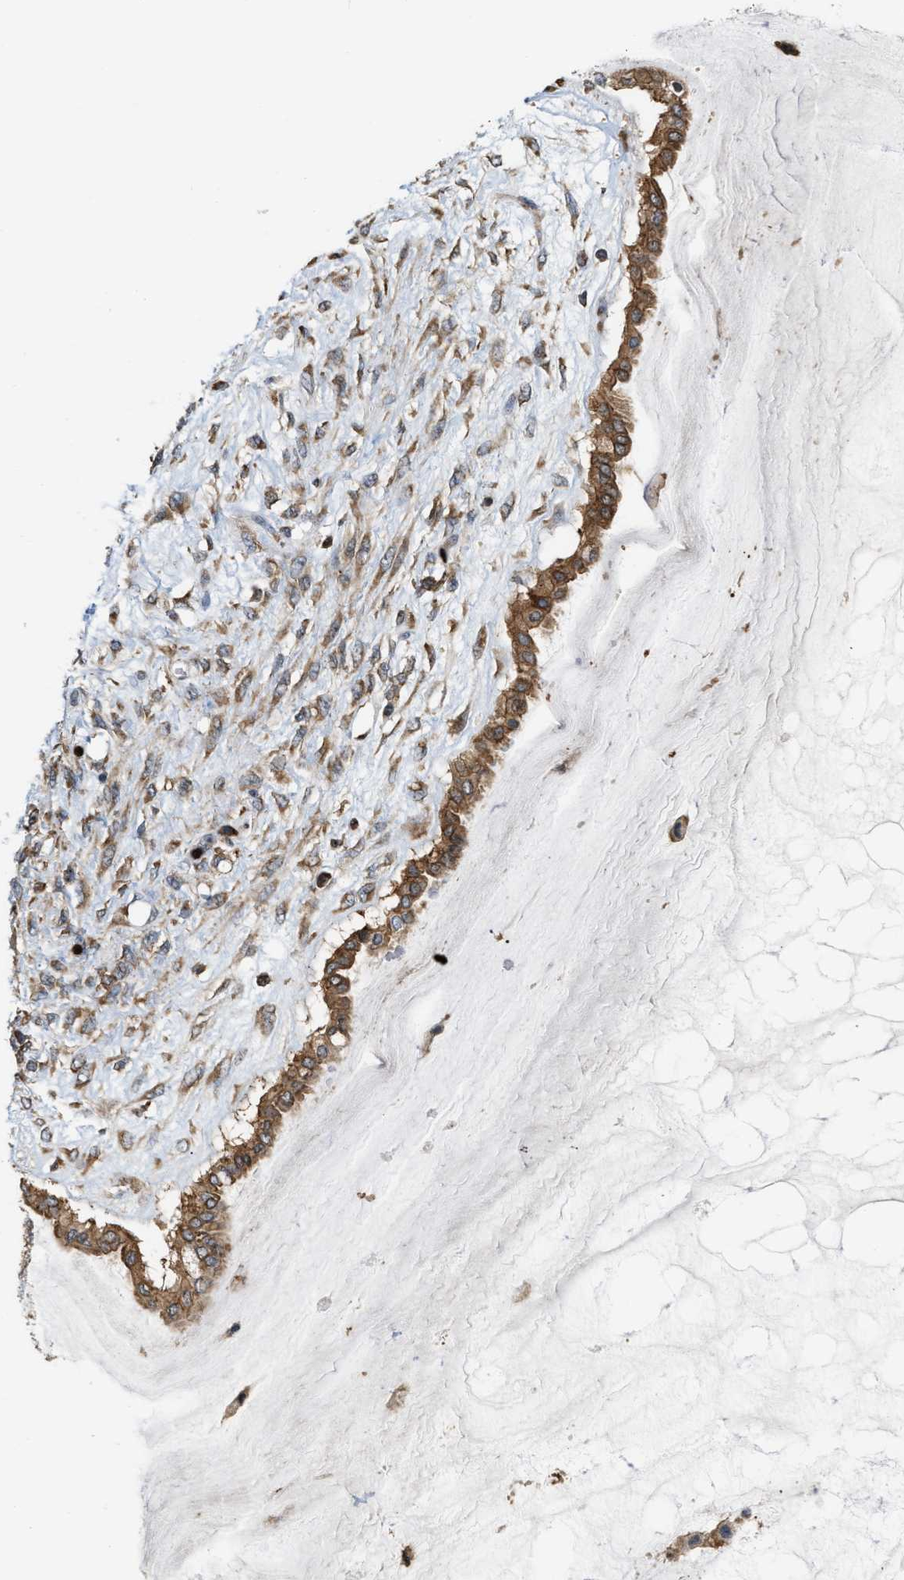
{"staining": {"intensity": "strong", "quantity": ">75%", "location": "cytoplasmic/membranous"}, "tissue": "ovarian cancer", "cell_type": "Tumor cells", "image_type": "cancer", "snomed": [{"axis": "morphology", "description": "Cystadenocarcinoma, mucinous, NOS"}, {"axis": "topography", "description": "Ovary"}], "caption": "Immunohistochemistry (IHC) photomicrograph of ovarian mucinous cystadenocarcinoma stained for a protein (brown), which reveals high levels of strong cytoplasmic/membranous positivity in about >75% of tumor cells.", "gene": "IQCE", "patient": {"sex": "female", "age": 73}}